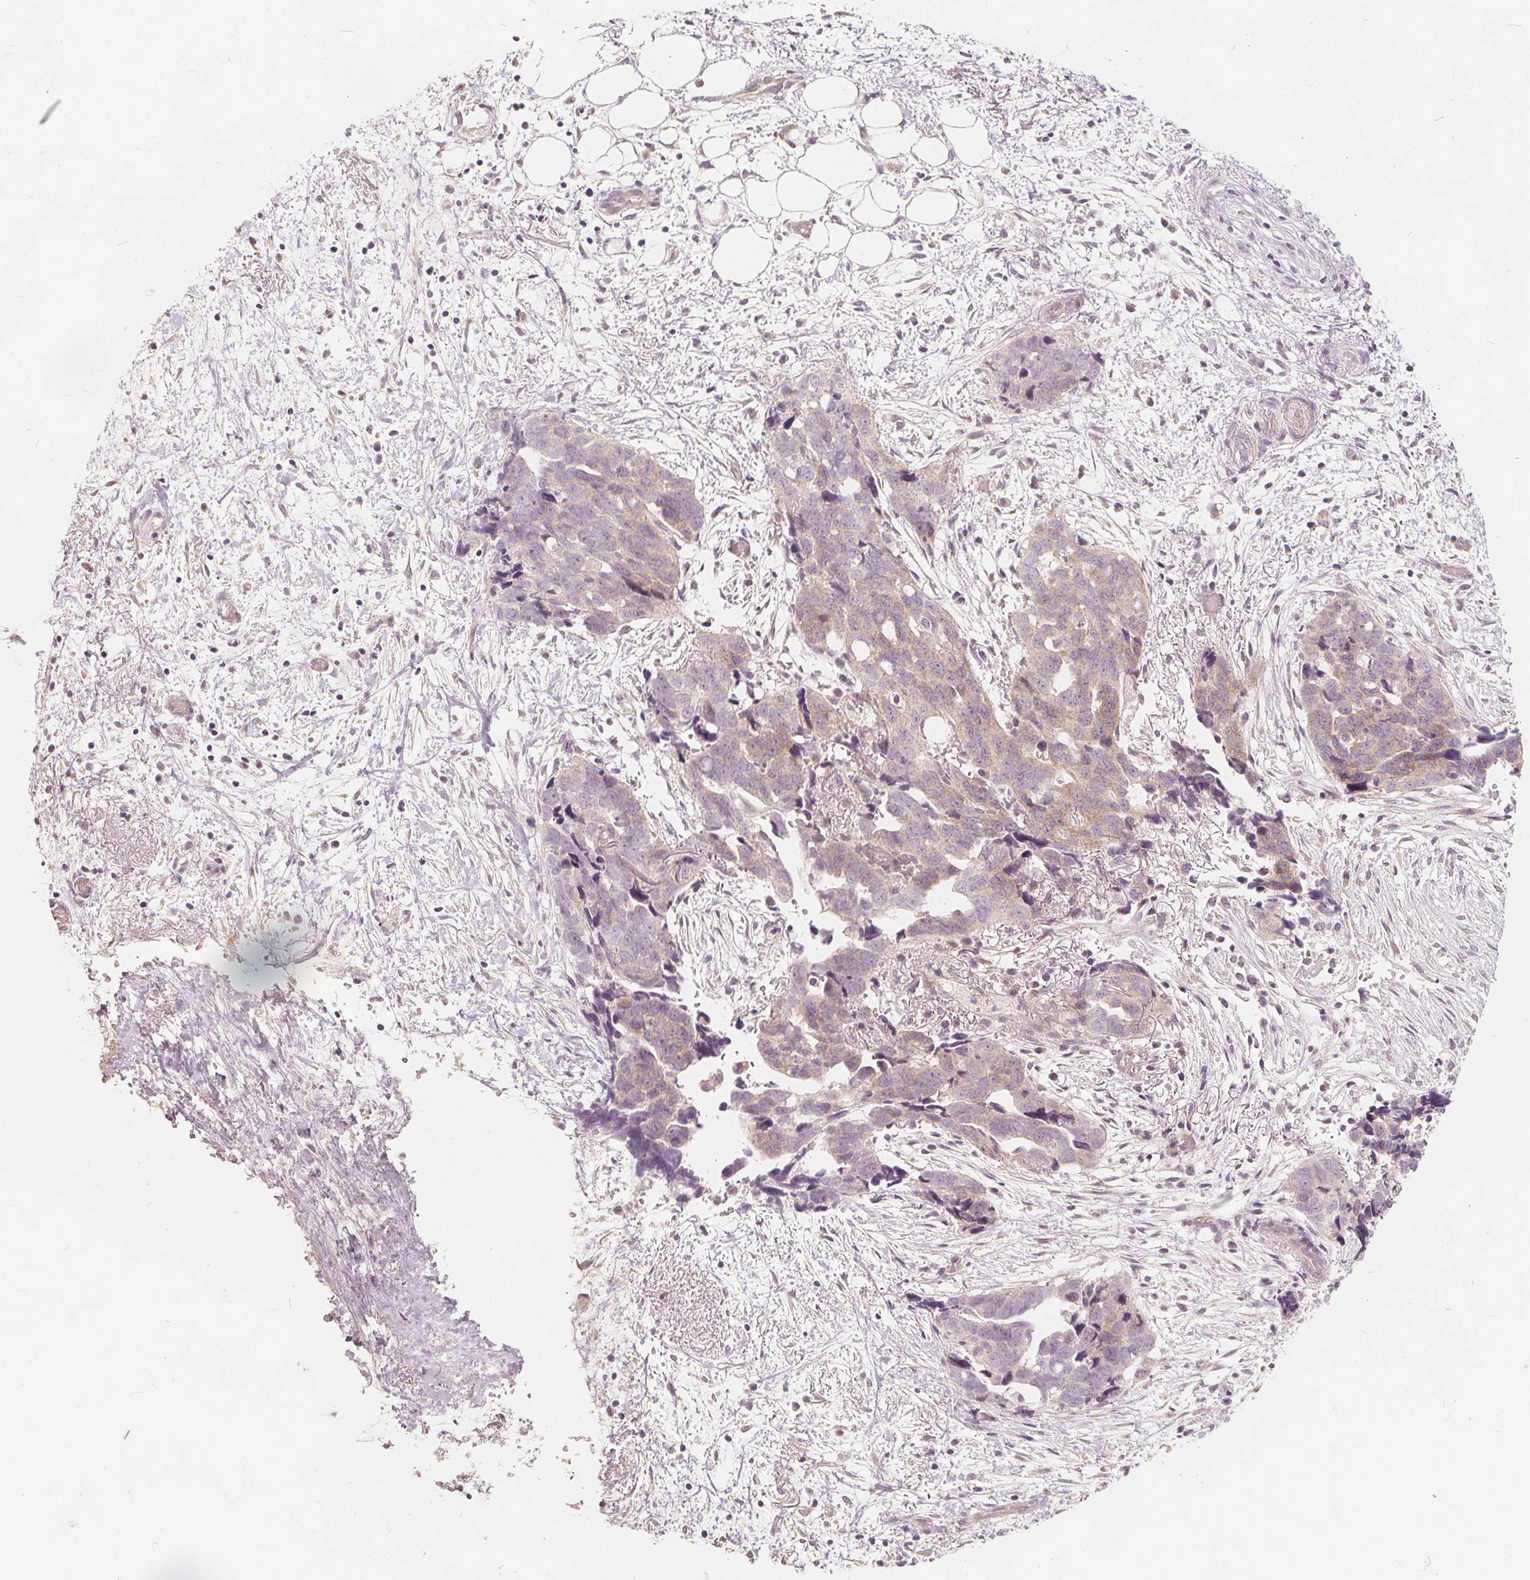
{"staining": {"intensity": "weak", "quantity": "<25%", "location": "cytoplasmic/membranous"}, "tissue": "ovarian cancer", "cell_type": "Tumor cells", "image_type": "cancer", "snomed": [{"axis": "morphology", "description": "Cystadenocarcinoma, serous, NOS"}, {"axis": "topography", "description": "Ovary"}], "caption": "The photomicrograph reveals no significant staining in tumor cells of ovarian cancer (serous cystadenocarcinoma).", "gene": "PTPRT", "patient": {"sex": "female", "age": 69}}